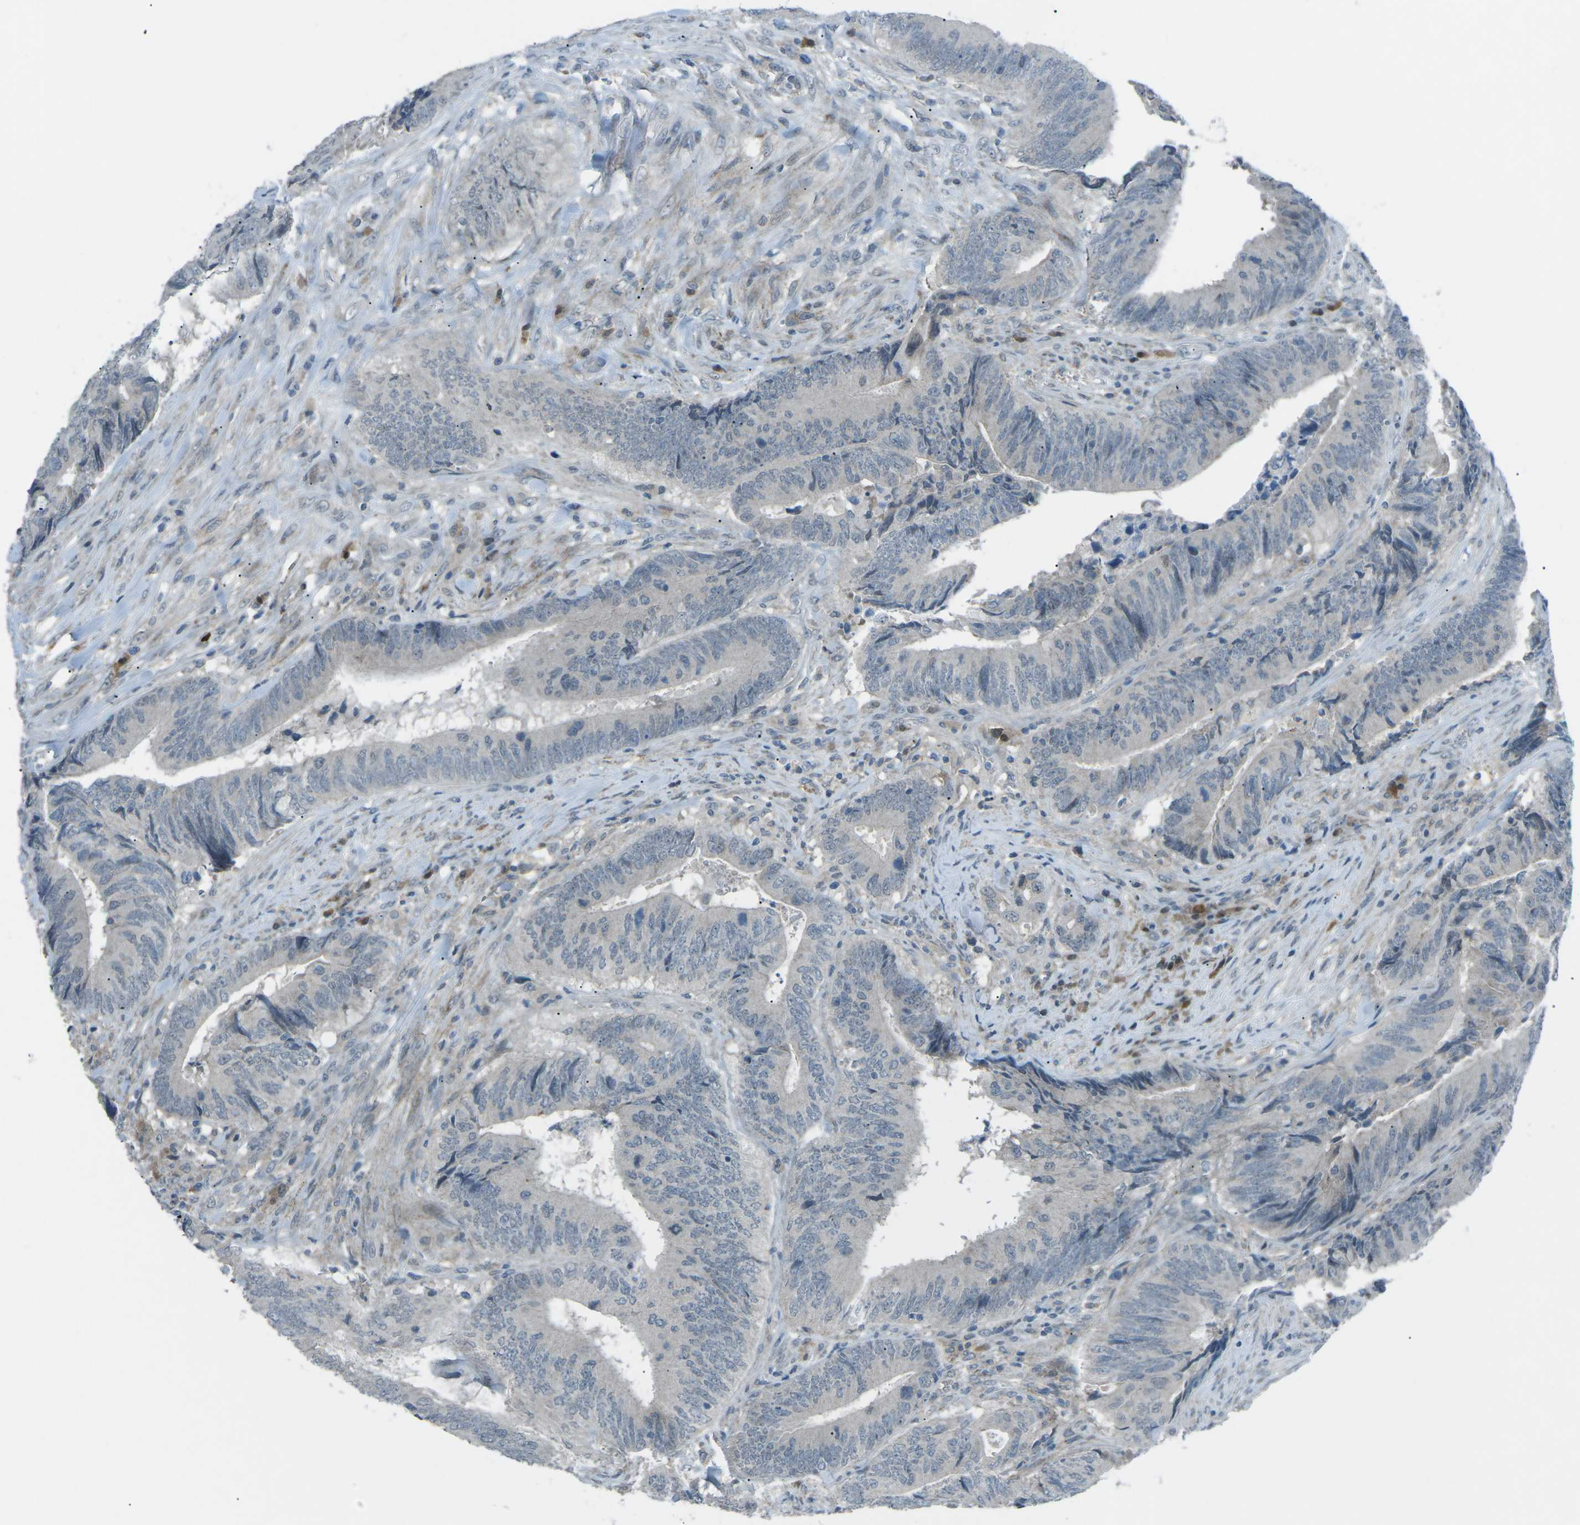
{"staining": {"intensity": "negative", "quantity": "none", "location": "none"}, "tissue": "colorectal cancer", "cell_type": "Tumor cells", "image_type": "cancer", "snomed": [{"axis": "morphology", "description": "Normal tissue, NOS"}, {"axis": "morphology", "description": "Adenocarcinoma, NOS"}, {"axis": "topography", "description": "Colon"}], "caption": "A photomicrograph of colorectal cancer stained for a protein demonstrates no brown staining in tumor cells.", "gene": "PRKCA", "patient": {"sex": "male", "age": 56}}